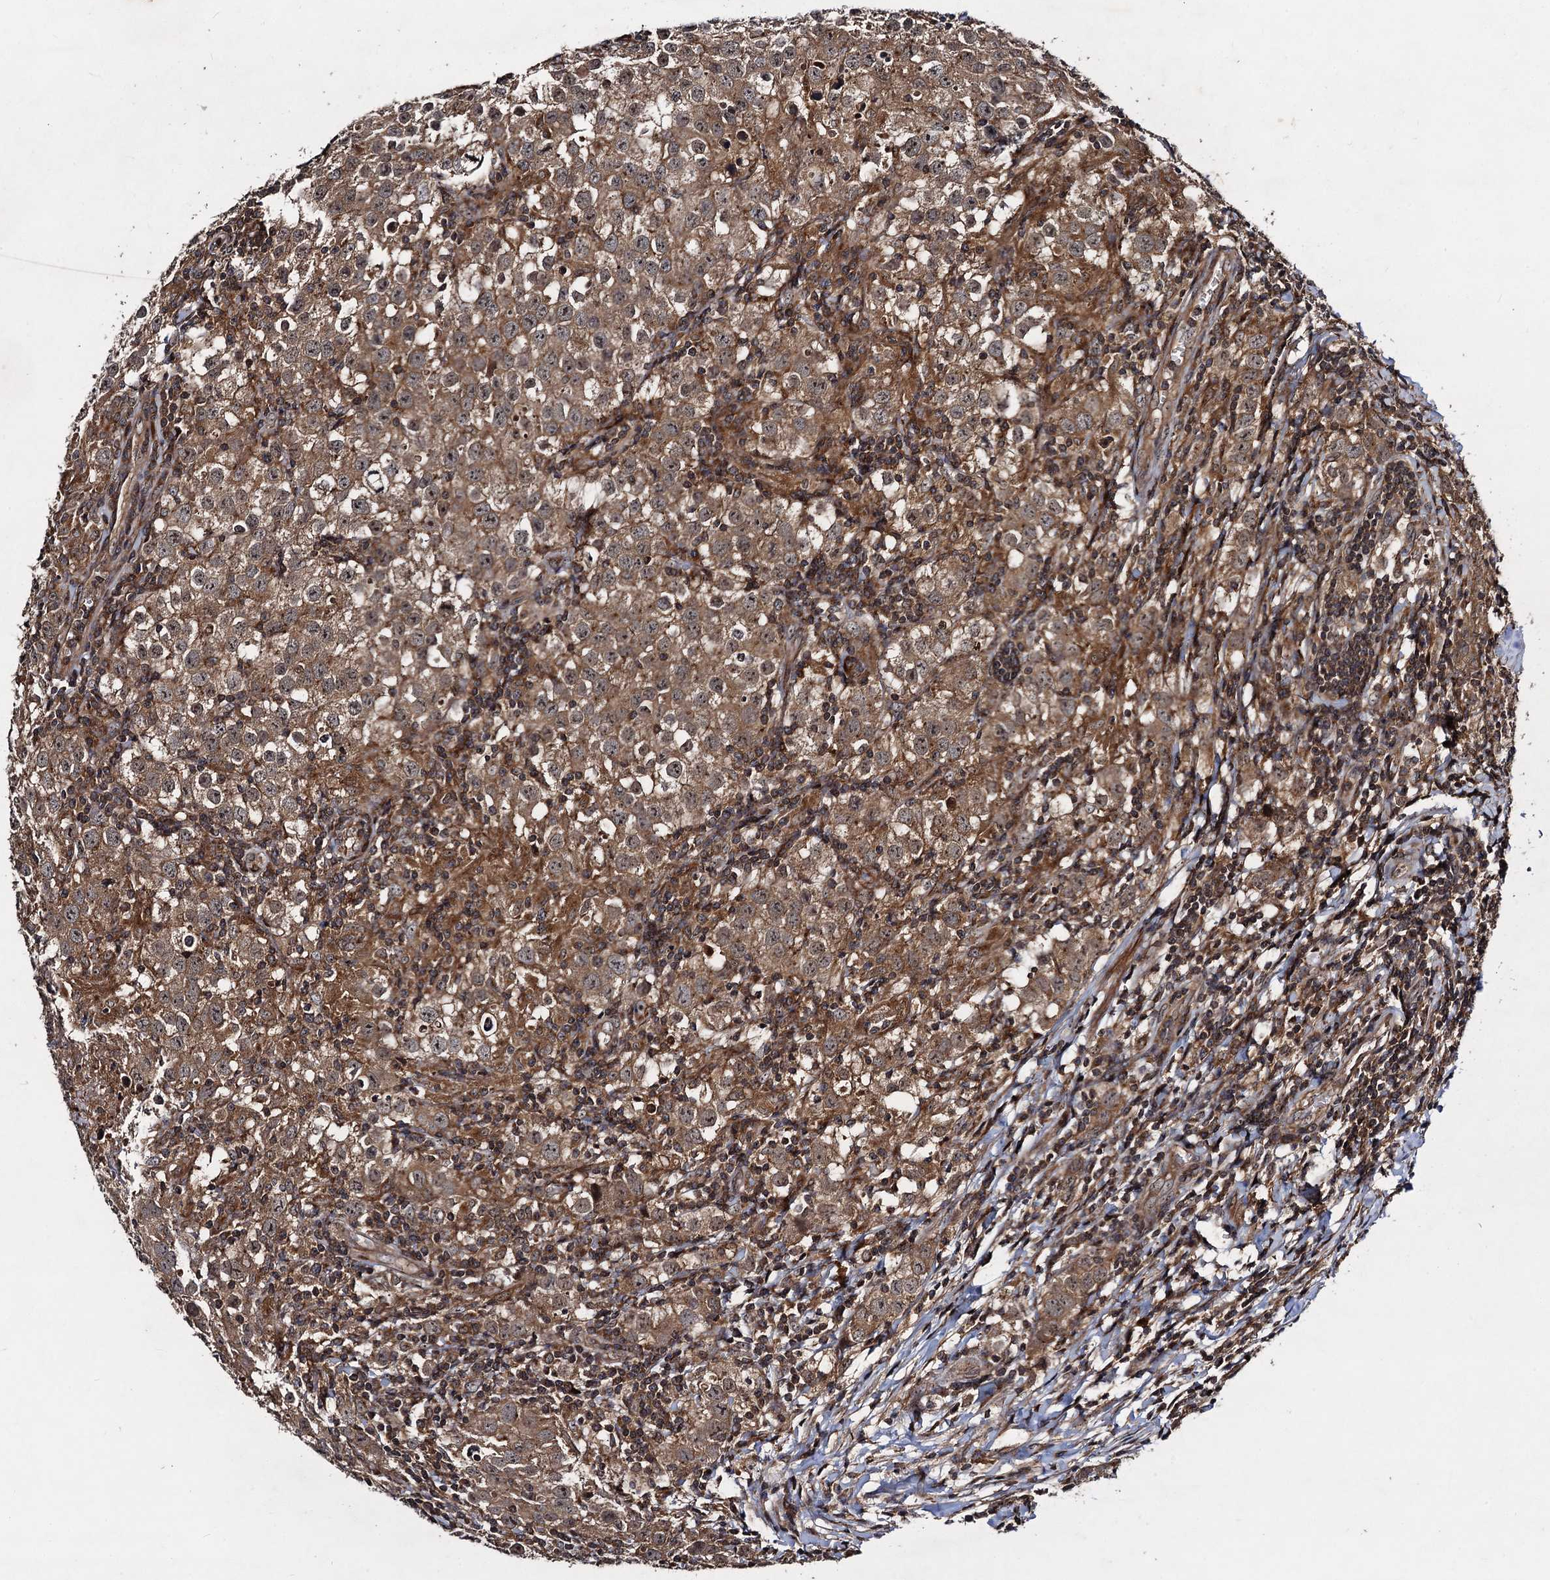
{"staining": {"intensity": "moderate", "quantity": ">75%", "location": "cytoplasmic/membranous"}, "tissue": "testis cancer", "cell_type": "Tumor cells", "image_type": "cancer", "snomed": [{"axis": "morphology", "description": "Seminoma, NOS"}, {"axis": "morphology", "description": "Carcinoma, Embryonal, NOS"}, {"axis": "topography", "description": "Testis"}], "caption": "There is medium levels of moderate cytoplasmic/membranous staining in tumor cells of testis cancer (embryonal carcinoma), as demonstrated by immunohistochemical staining (brown color).", "gene": "KXD1", "patient": {"sex": "male", "age": 43}}